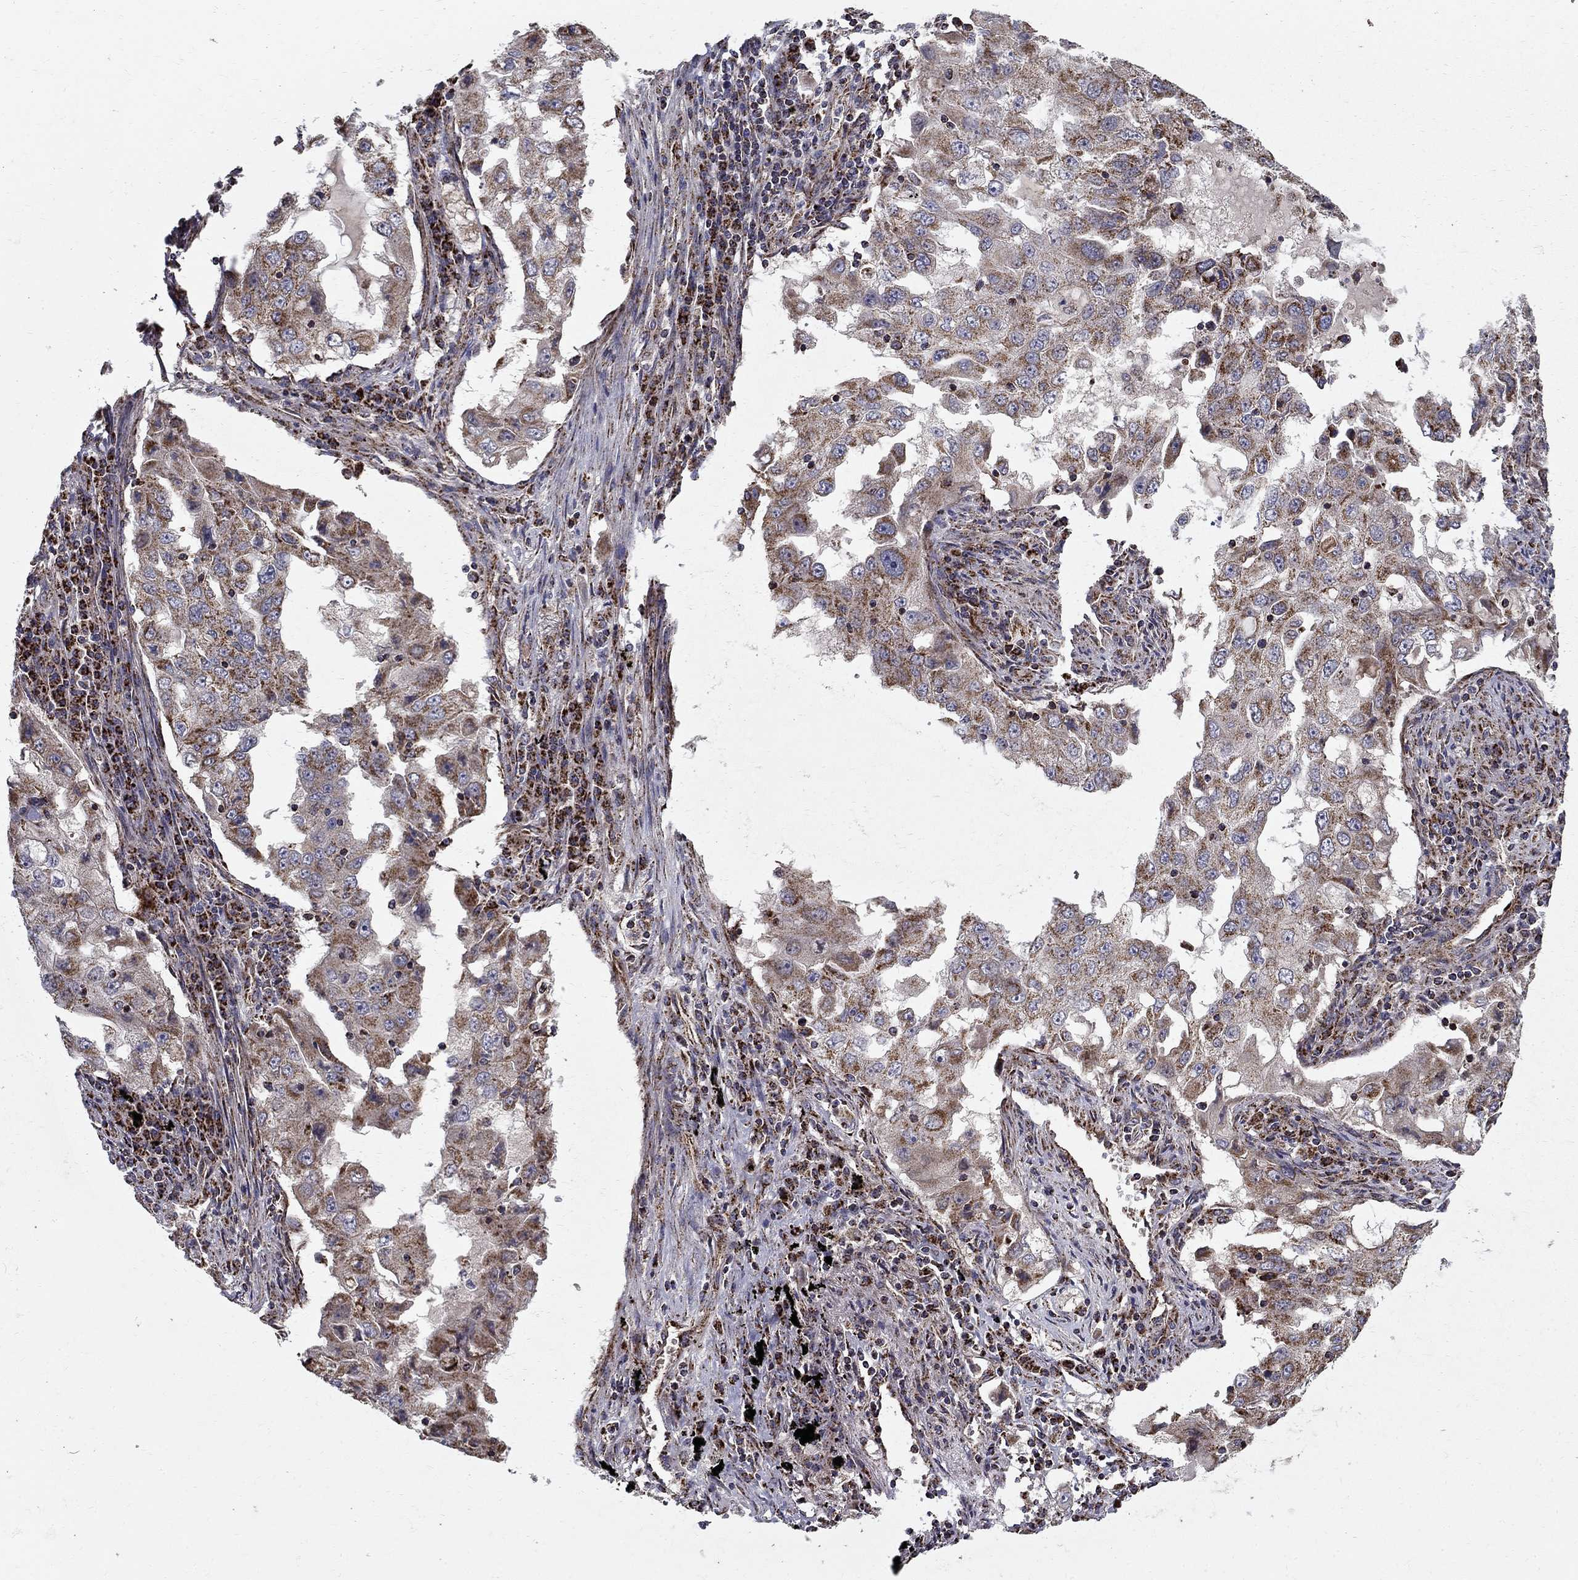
{"staining": {"intensity": "moderate", "quantity": "25%-75%", "location": "cytoplasmic/membranous"}, "tissue": "lung cancer", "cell_type": "Tumor cells", "image_type": "cancer", "snomed": [{"axis": "morphology", "description": "Adenocarcinoma, NOS"}, {"axis": "topography", "description": "Lung"}], "caption": "Approximately 25%-75% of tumor cells in lung adenocarcinoma display moderate cytoplasmic/membranous protein staining as visualized by brown immunohistochemical staining.", "gene": "NDUFS8", "patient": {"sex": "female", "age": 61}}